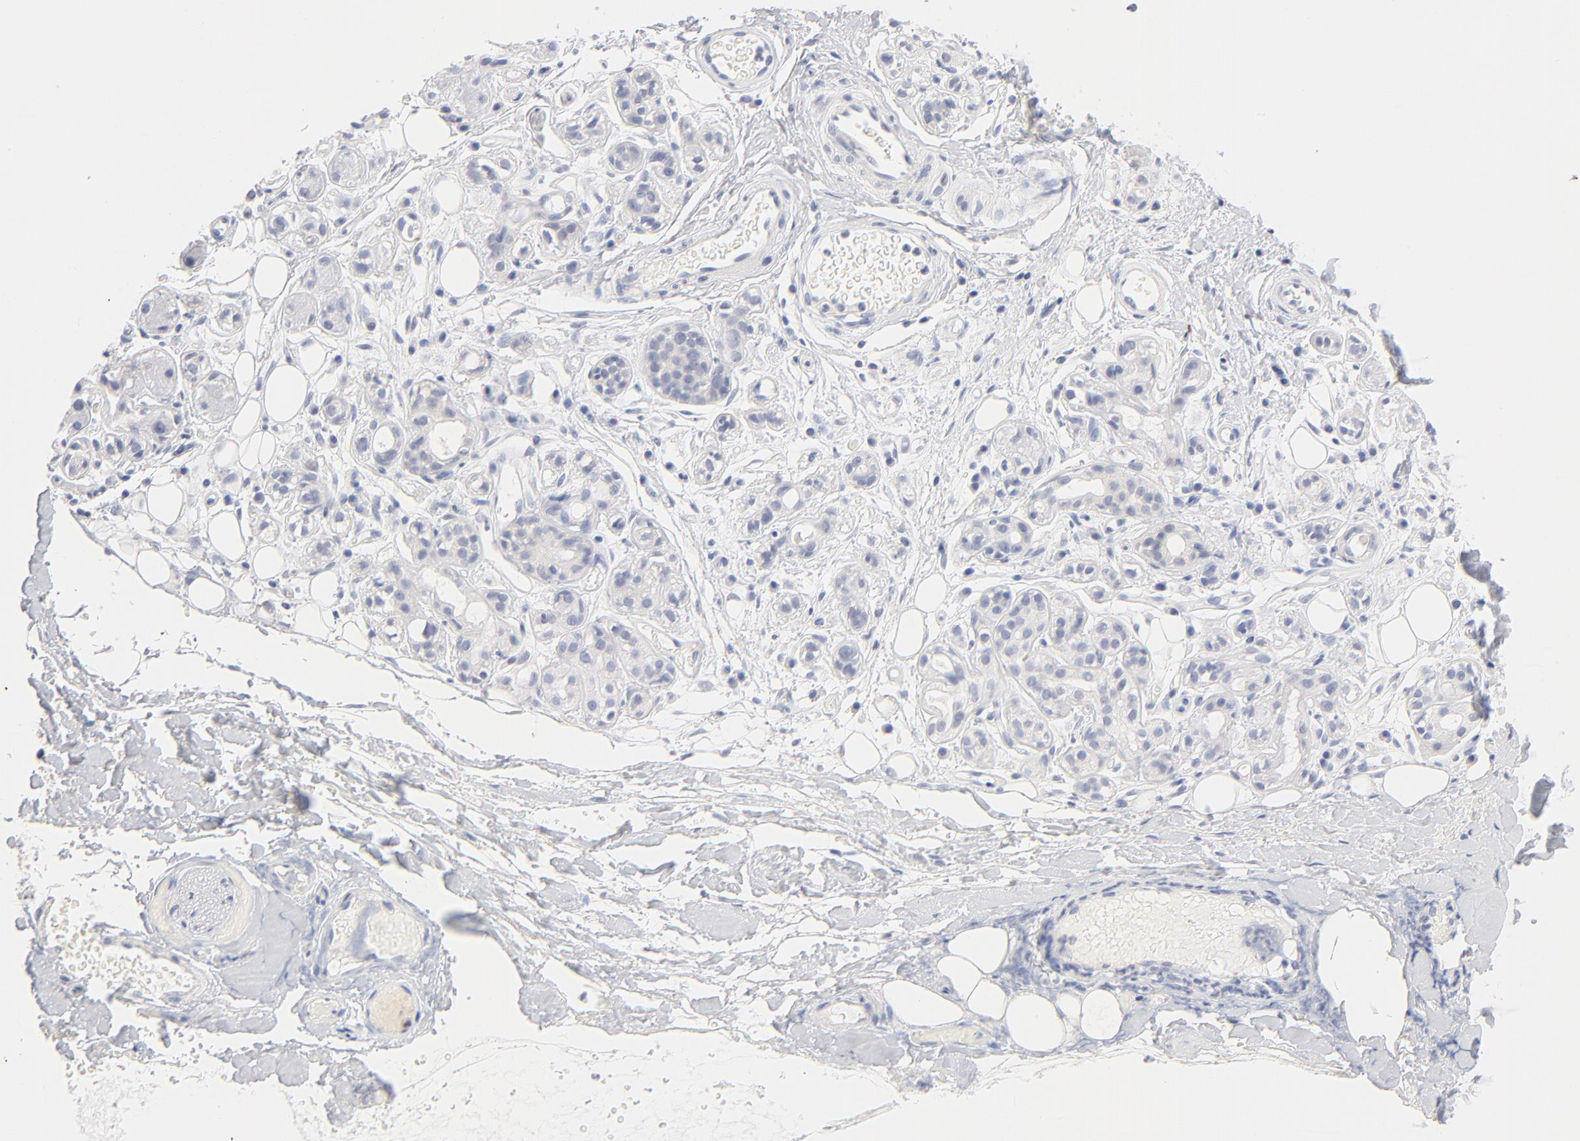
{"staining": {"intensity": "negative", "quantity": "none", "location": "none"}, "tissue": "salivary gland", "cell_type": "Glandular cells", "image_type": "normal", "snomed": [{"axis": "morphology", "description": "Normal tissue, NOS"}, {"axis": "topography", "description": "Salivary gland"}], "caption": "IHC image of unremarkable salivary gland stained for a protein (brown), which demonstrates no expression in glandular cells.", "gene": "ONECUT1", "patient": {"sex": "male", "age": 54}}